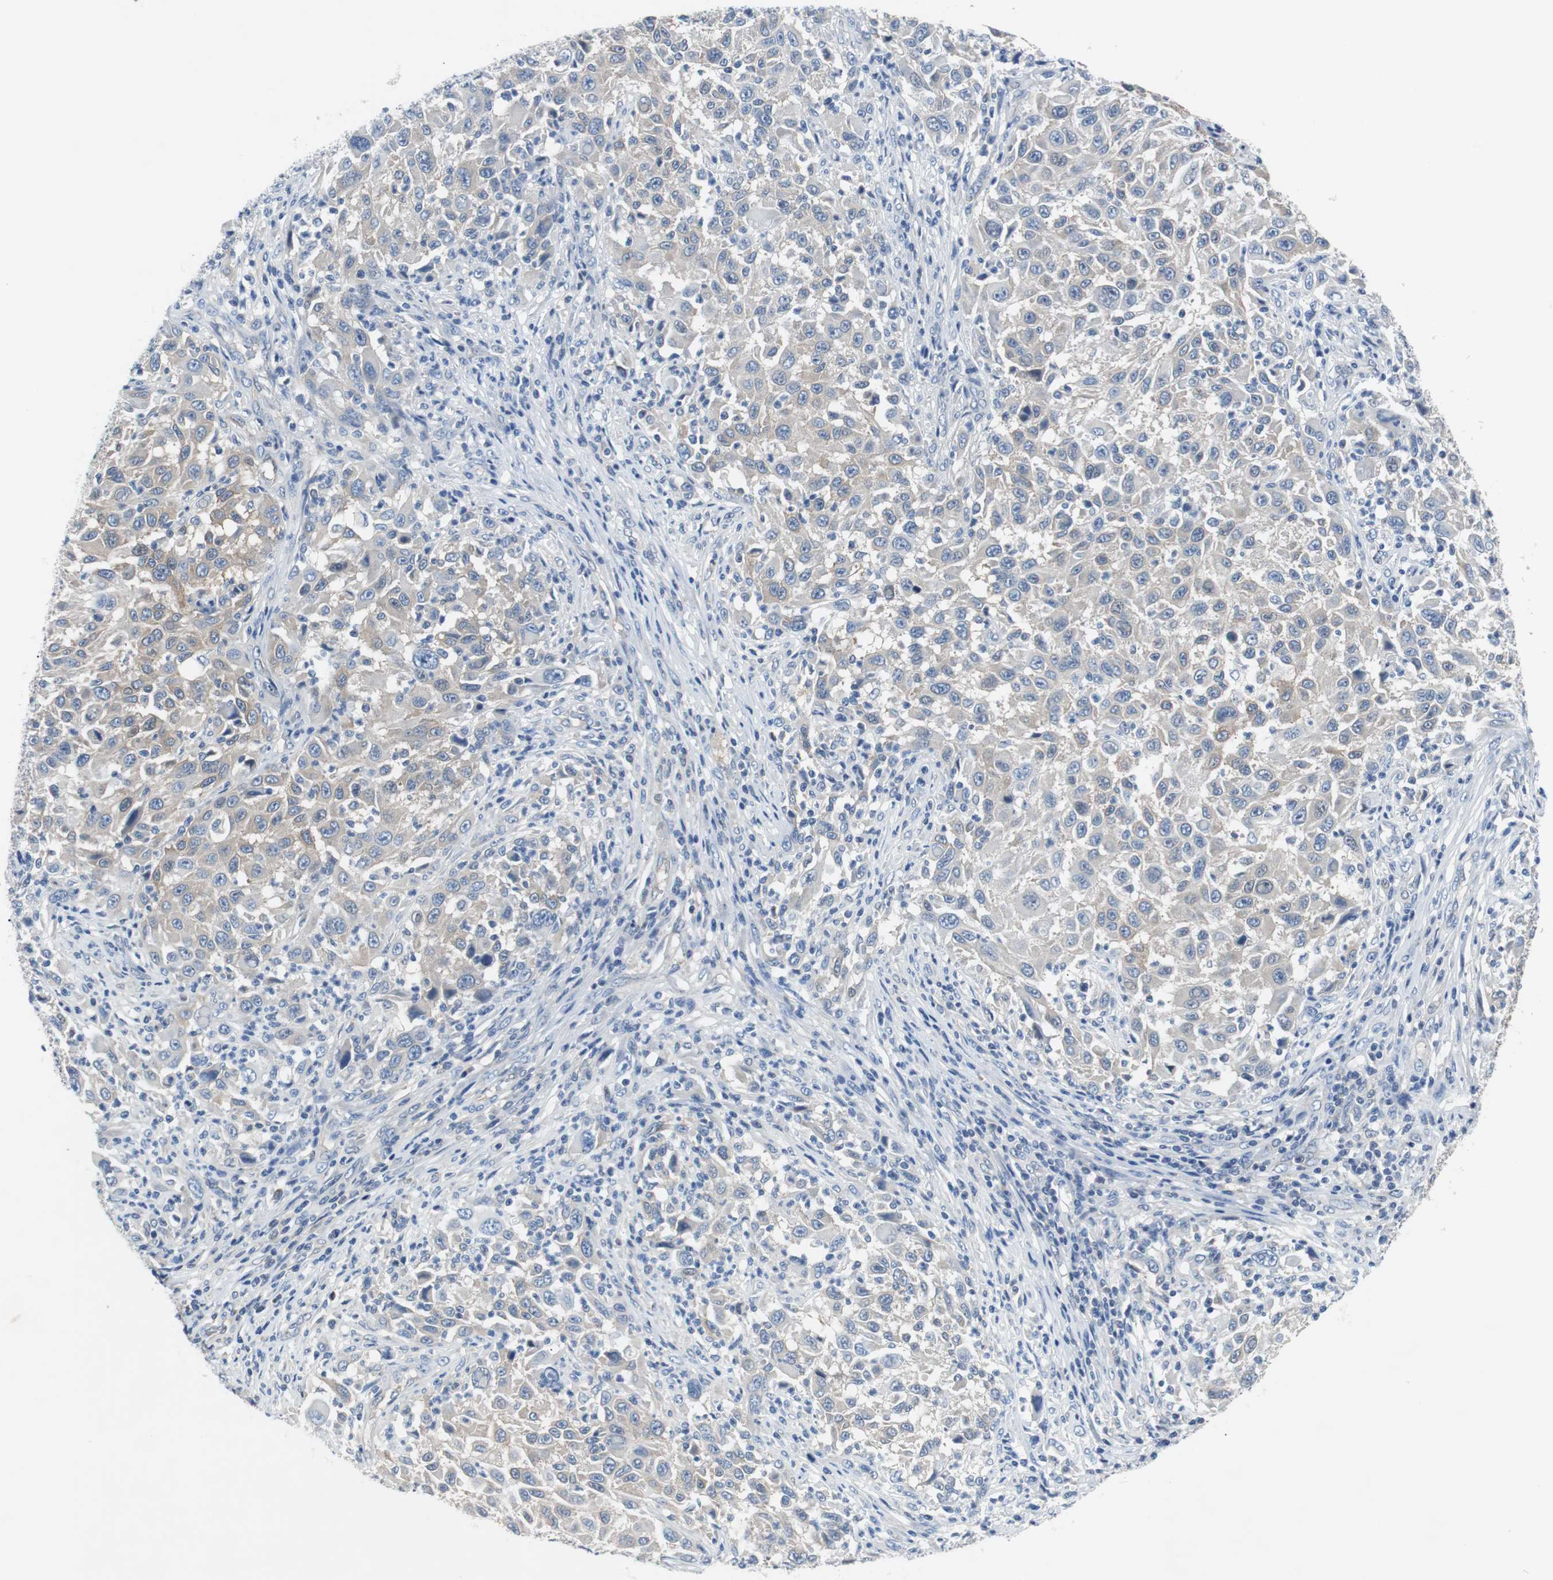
{"staining": {"intensity": "weak", "quantity": ">75%", "location": "cytoplasmic/membranous"}, "tissue": "melanoma", "cell_type": "Tumor cells", "image_type": "cancer", "snomed": [{"axis": "morphology", "description": "Malignant melanoma, Metastatic site"}, {"axis": "topography", "description": "Lymph node"}], "caption": "Immunohistochemistry (IHC) micrograph of malignant melanoma (metastatic site) stained for a protein (brown), which shows low levels of weak cytoplasmic/membranous positivity in approximately >75% of tumor cells.", "gene": "EEF2K", "patient": {"sex": "male", "age": 61}}